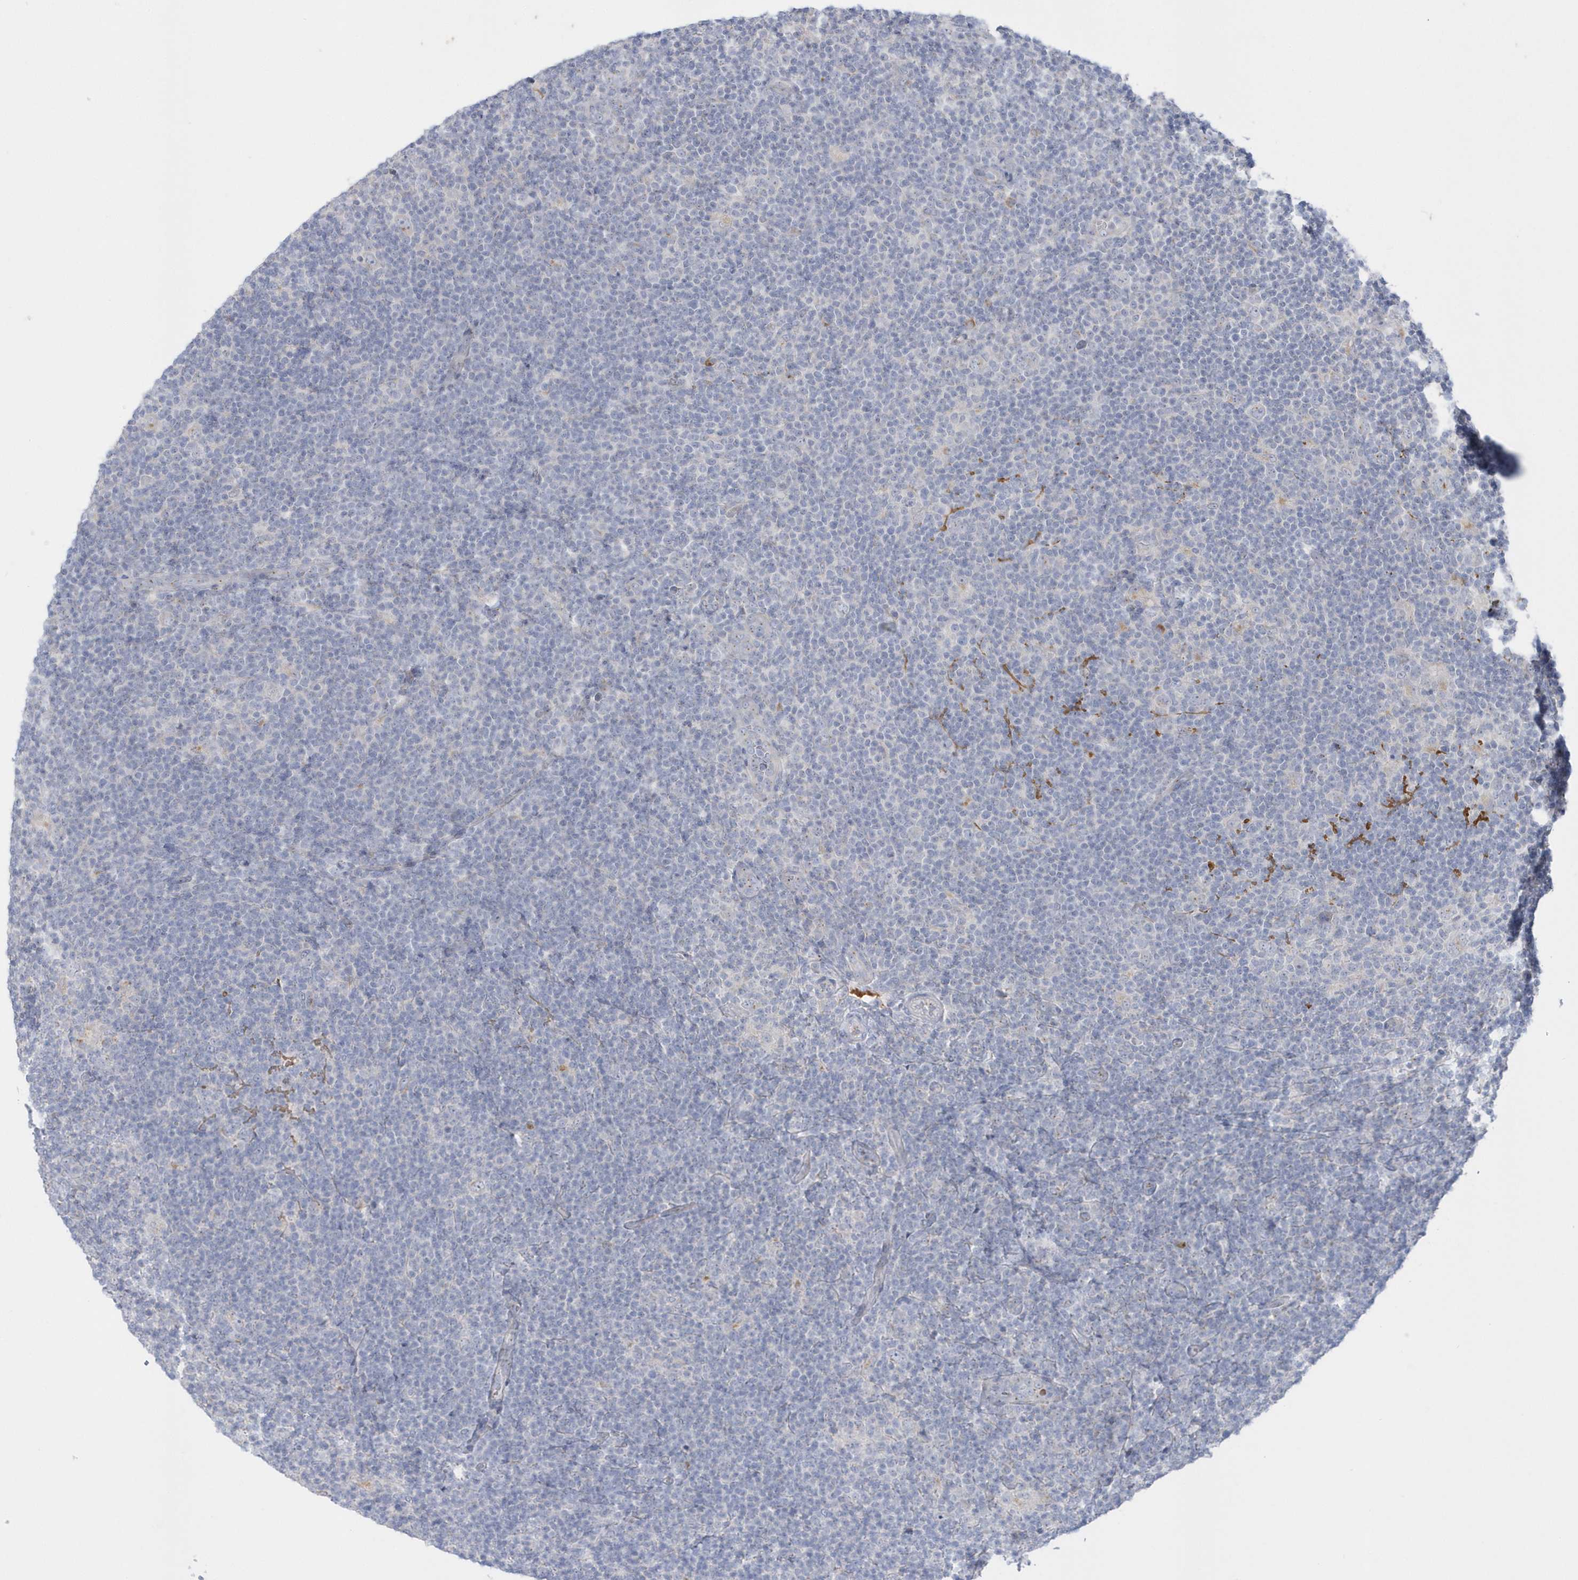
{"staining": {"intensity": "negative", "quantity": "none", "location": "none"}, "tissue": "lymphoma", "cell_type": "Tumor cells", "image_type": "cancer", "snomed": [{"axis": "morphology", "description": "Hodgkin's disease, NOS"}, {"axis": "topography", "description": "Lymph node"}], "caption": "A micrograph of lymphoma stained for a protein demonstrates no brown staining in tumor cells.", "gene": "SEMA3D", "patient": {"sex": "female", "age": 57}}